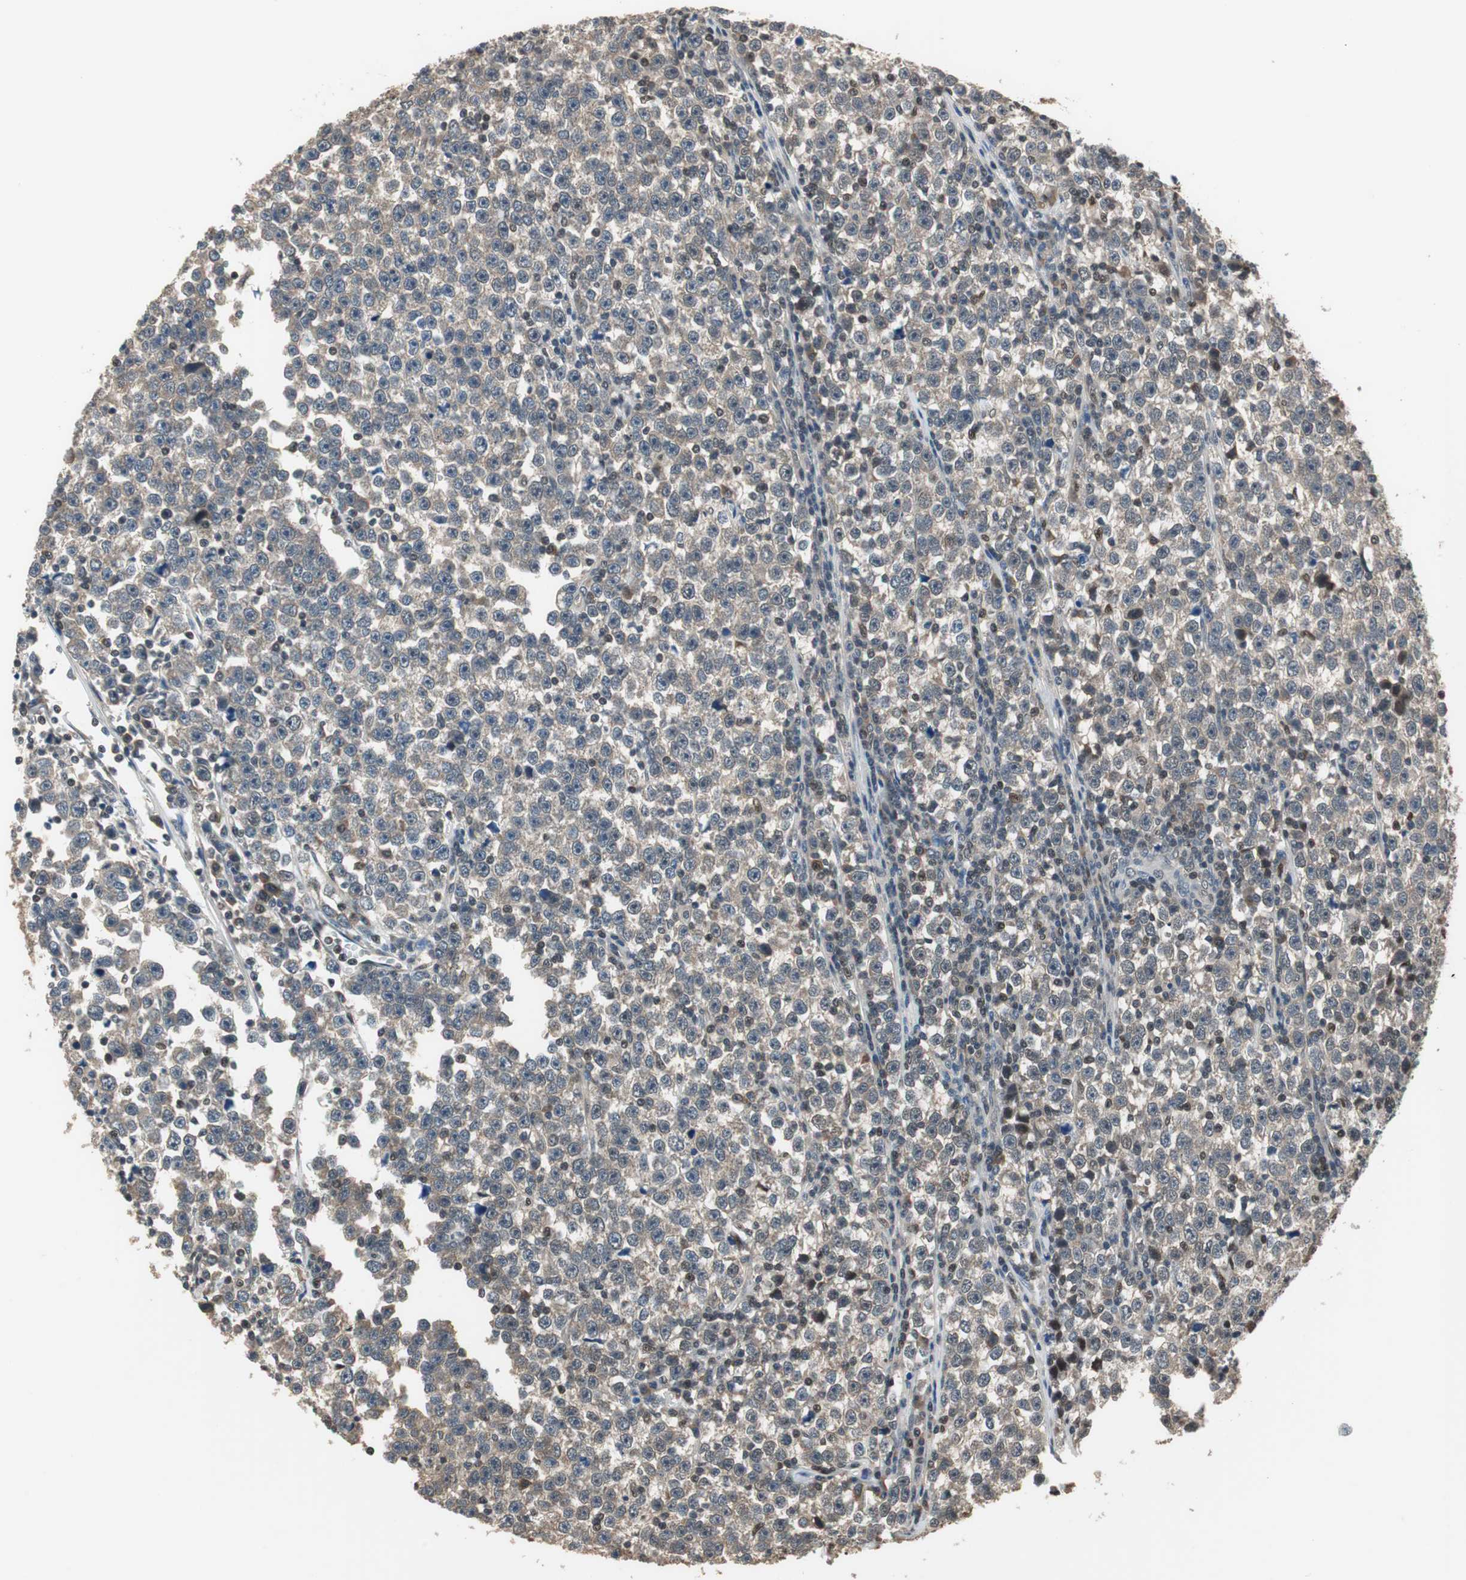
{"staining": {"intensity": "weak", "quantity": "25%-75%", "location": "cytoplasmic/membranous,nuclear"}, "tissue": "testis cancer", "cell_type": "Tumor cells", "image_type": "cancer", "snomed": [{"axis": "morphology", "description": "Seminoma, NOS"}, {"axis": "topography", "description": "Testis"}], "caption": "A brown stain labels weak cytoplasmic/membranous and nuclear staining of a protein in human testis cancer (seminoma) tumor cells. Immunohistochemistry (ihc) stains the protein of interest in brown and the nuclei are stained blue.", "gene": "MAFB", "patient": {"sex": "male", "age": 43}}